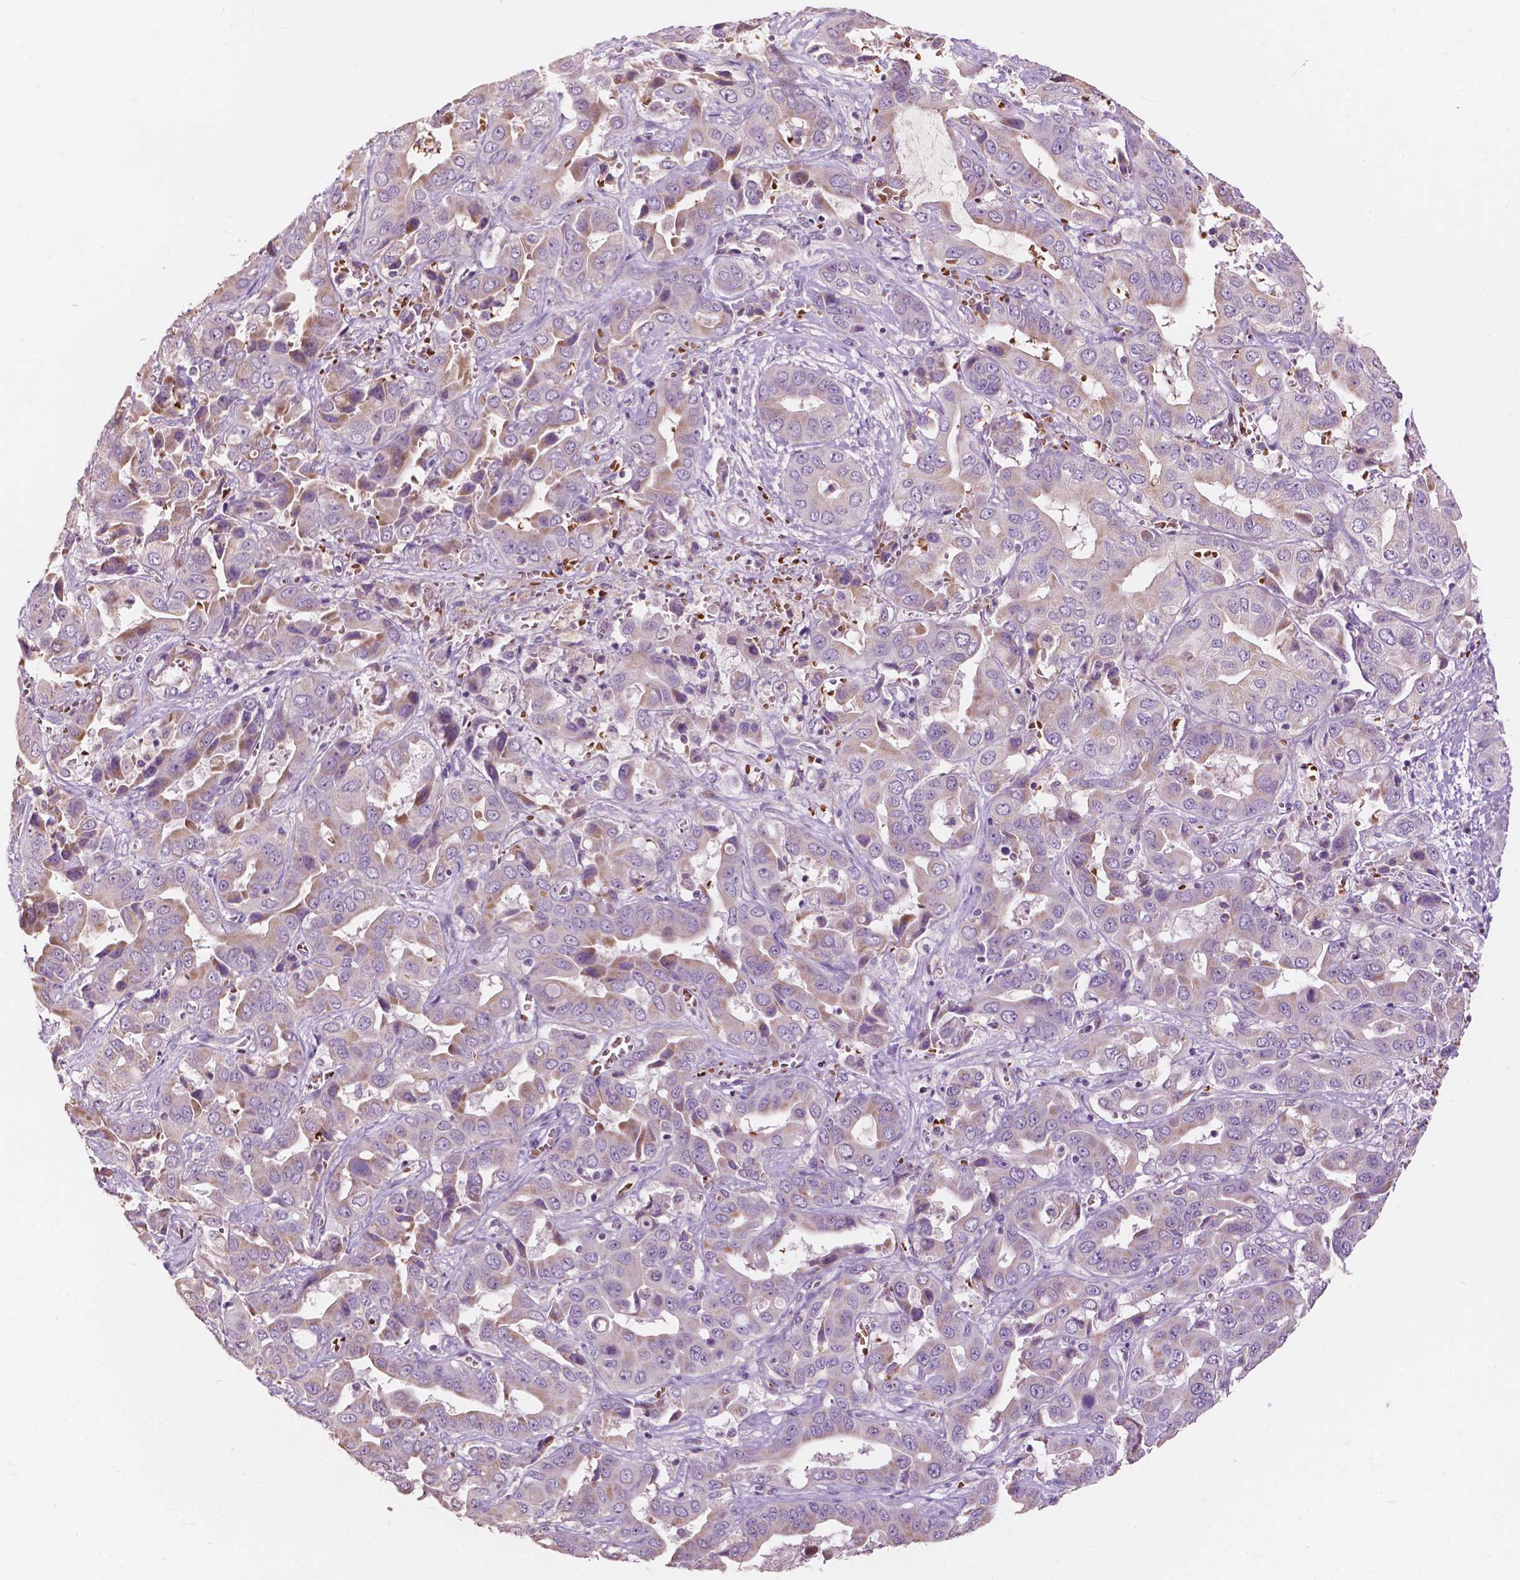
{"staining": {"intensity": "weak", "quantity": "25%-75%", "location": "cytoplasmic/membranous"}, "tissue": "liver cancer", "cell_type": "Tumor cells", "image_type": "cancer", "snomed": [{"axis": "morphology", "description": "Cholangiocarcinoma"}, {"axis": "topography", "description": "Liver"}], "caption": "Immunohistochemical staining of liver cancer (cholangiocarcinoma) exhibits low levels of weak cytoplasmic/membranous positivity in approximately 25%-75% of tumor cells.", "gene": "NDUFS1", "patient": {"sex": "female", "age": 52}}